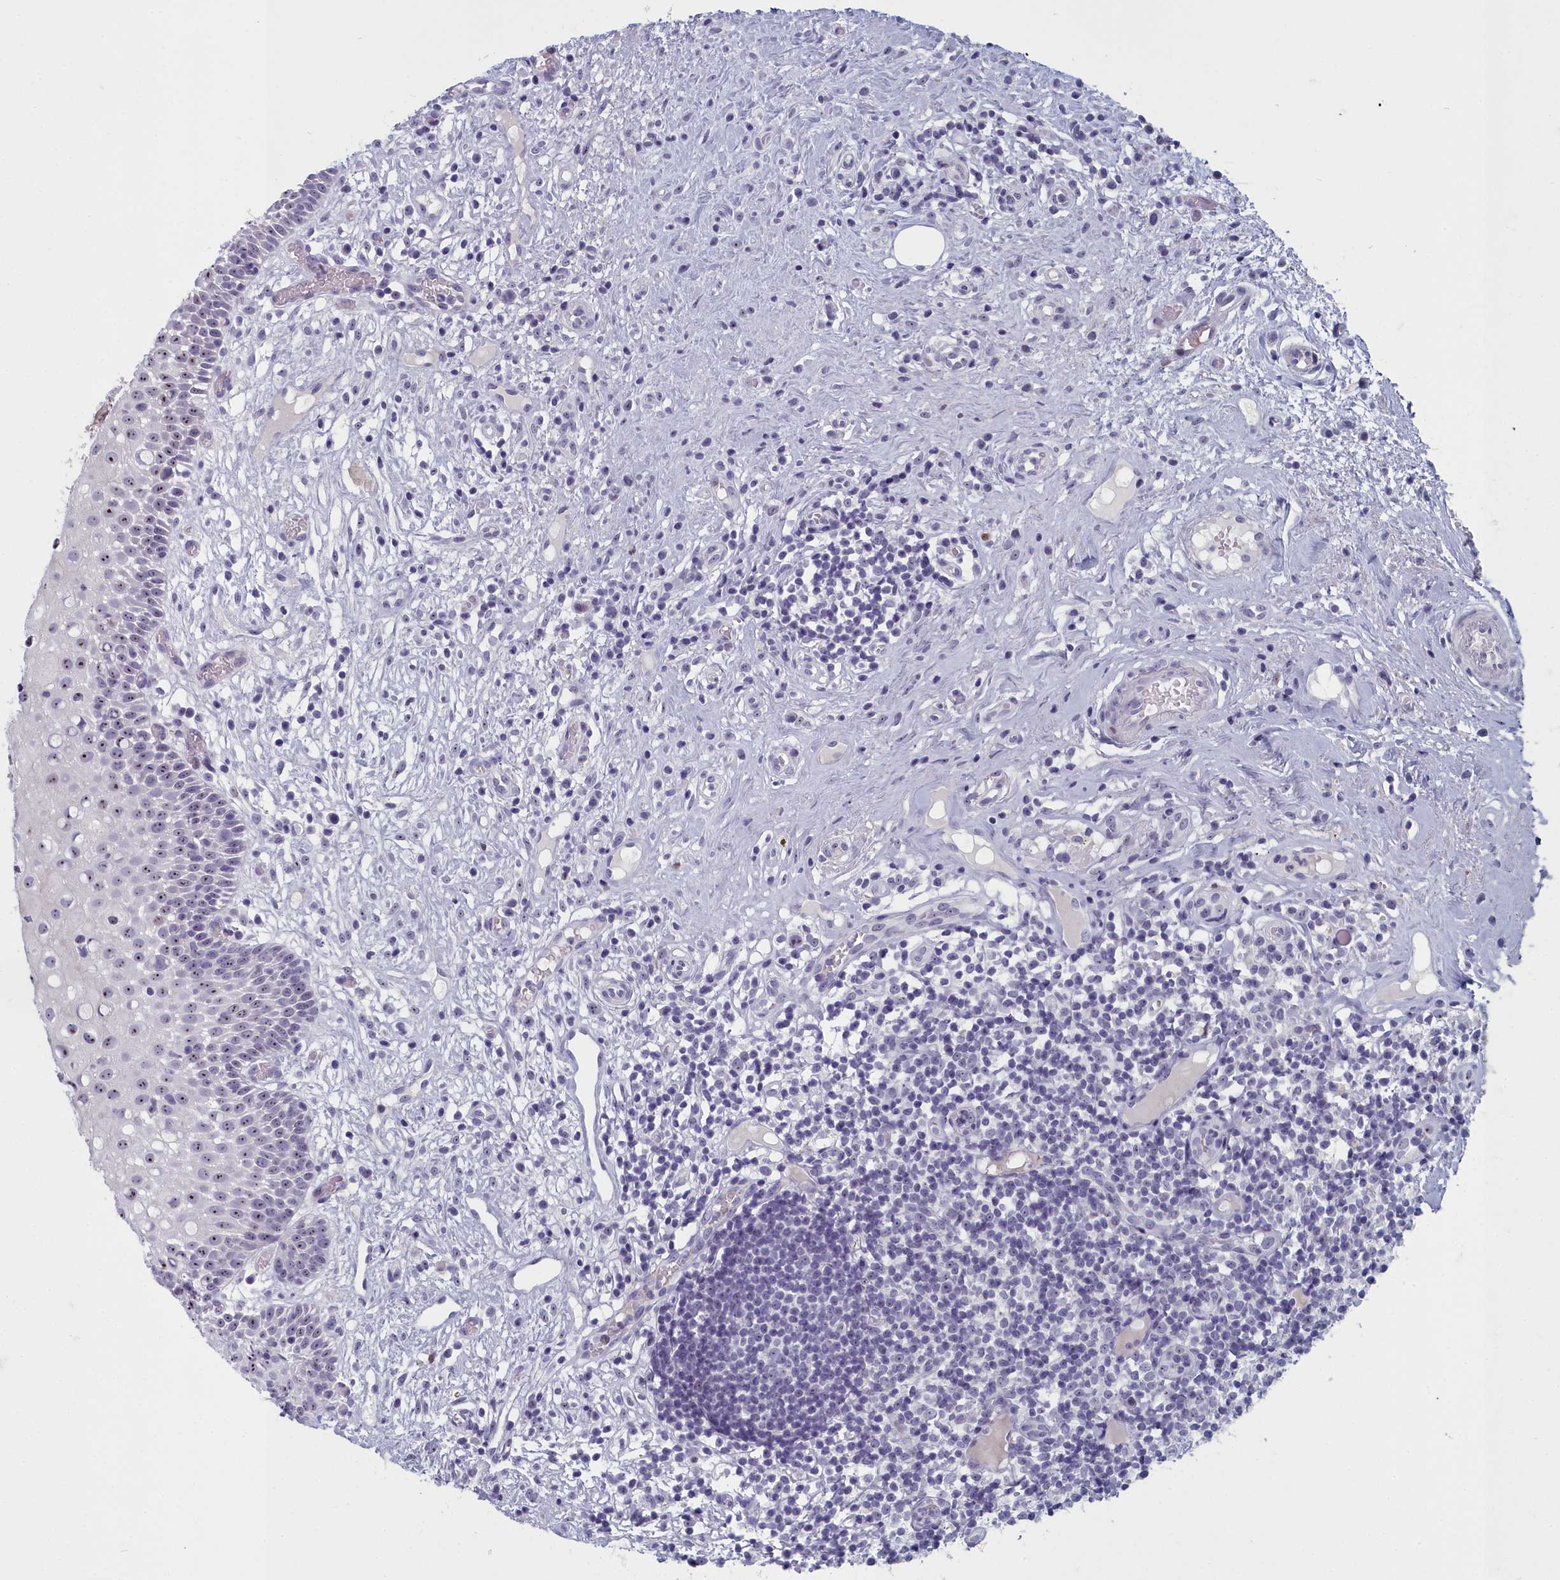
{"staining": {"intensity": "weak", "quantity": "25%-75%", "location": "nuclear"}, "tissue": "oral mucosa", "cell_type": "Squamous epithelial cells", "image_type": "normal", "snomed": [{"axis": "morphology", "description": "Normal tissue, NOS"}, {"axis": "topography", "description": "Oral tissue"}], "caption": "IHC staining of normal oral mucosa, which exhibits low levels of weak nuclear staining in about 25%-75% of squamous epithelial cells indicating weak nuclear protein staining. The staining was performed using DAB (3,3'-diaminobenzidine) (brown) for protein detection and nuclei were counterstained in hematoxylin (blue).", "gene": "INSYN2A", "patient": {"sex": "female", "age": 69}}